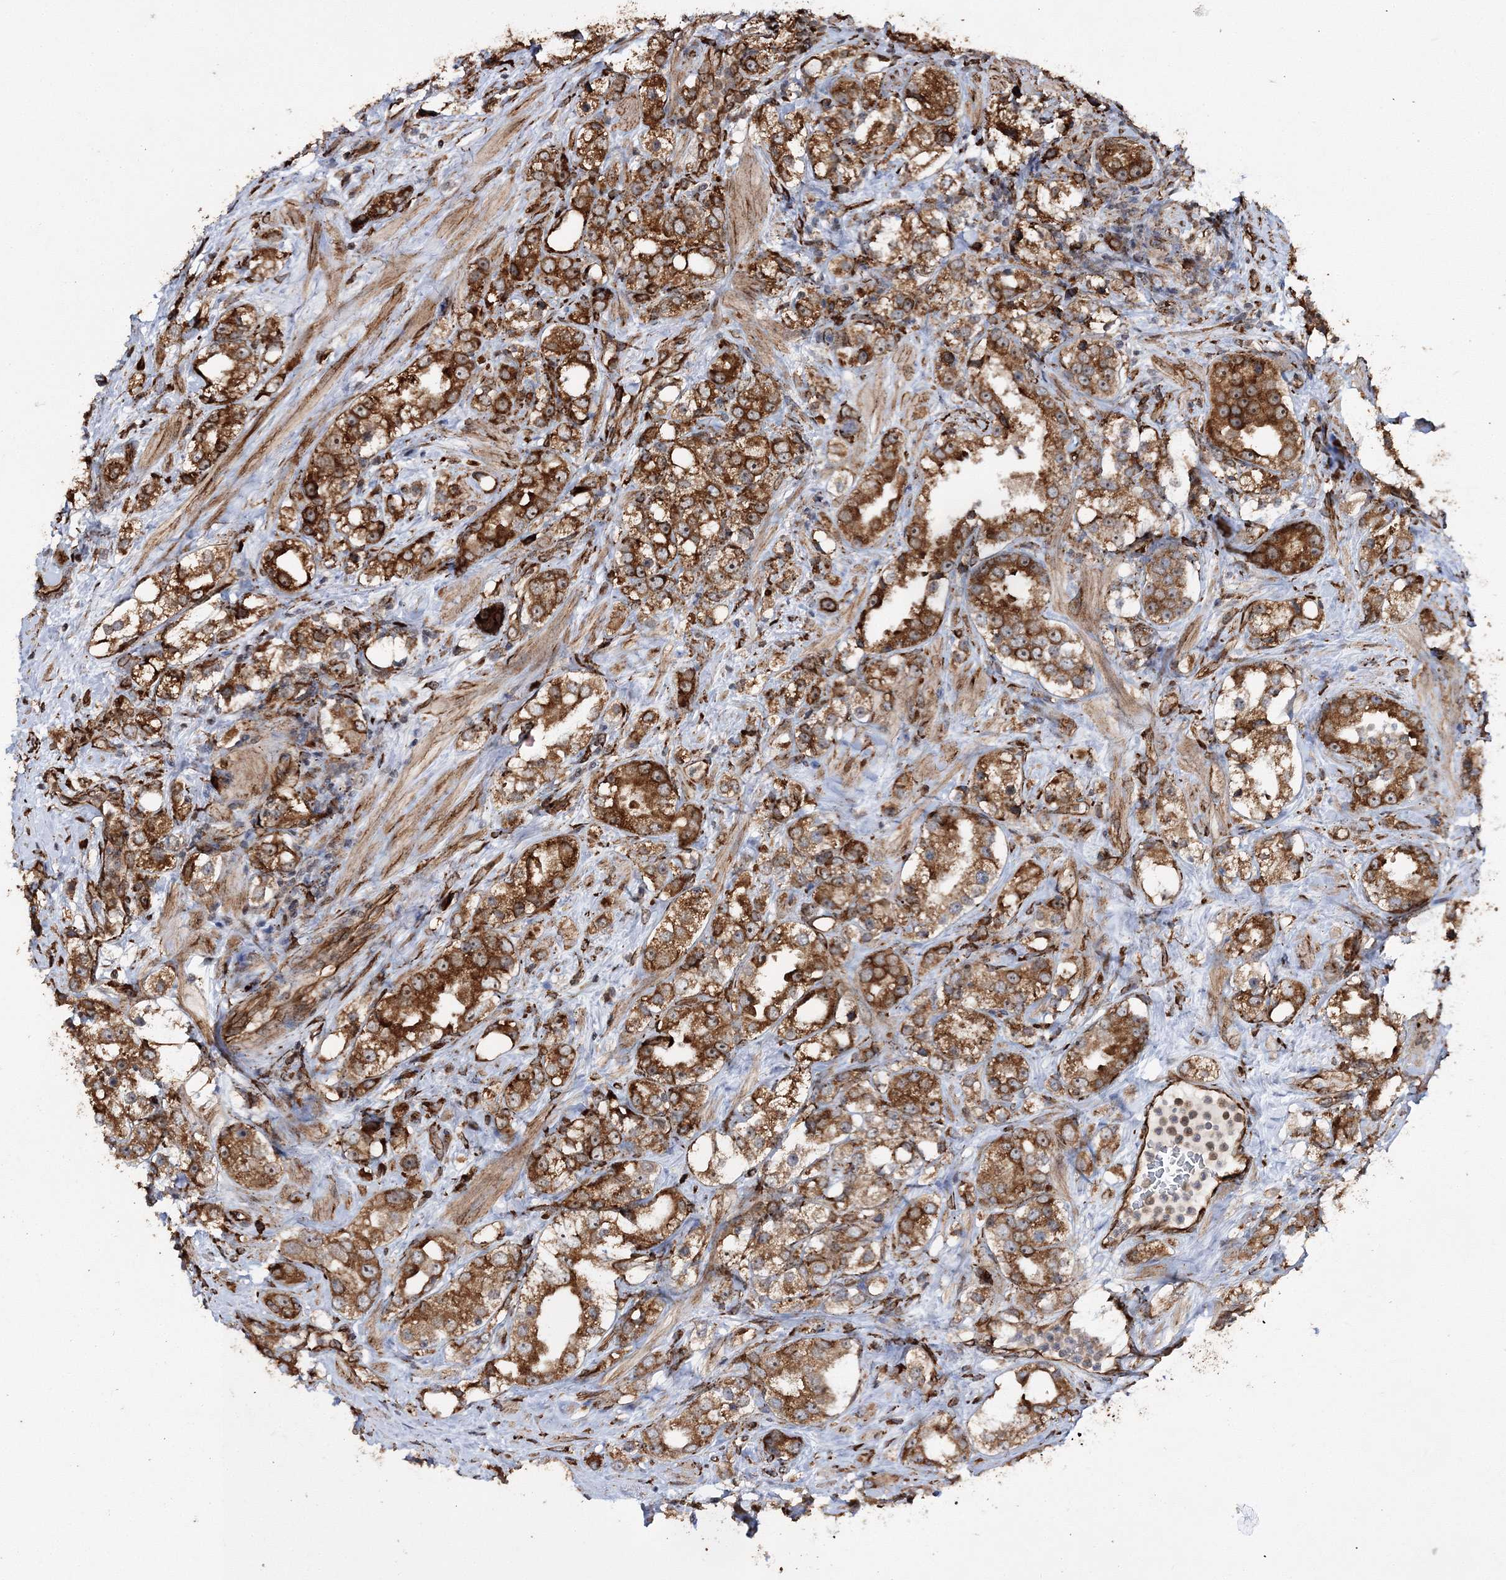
{"staining": {"intensity": "strong", "quantity": ">75%", "location": "cytoplasmic/membranous"}, "tissue": "prostate cancer", "cell_type": "Tumor cells", "image_type": "cancer", "snomed": [{"axis": "morphology", "description": "Adenocarcinoma, NOS"}, {"axis": "topography", "description": "Prostate"}], "caption": "Immunohistochemical staining of prostate cancer reveals high levels of strong cytoplasmic/membranous expression in approximately >75% of tumor cells. (DAB IHC, brown staining for protein, blue staining for nuclei).", "gene": "SCRN3", "patient": {"sex": "male", "age": 79}}